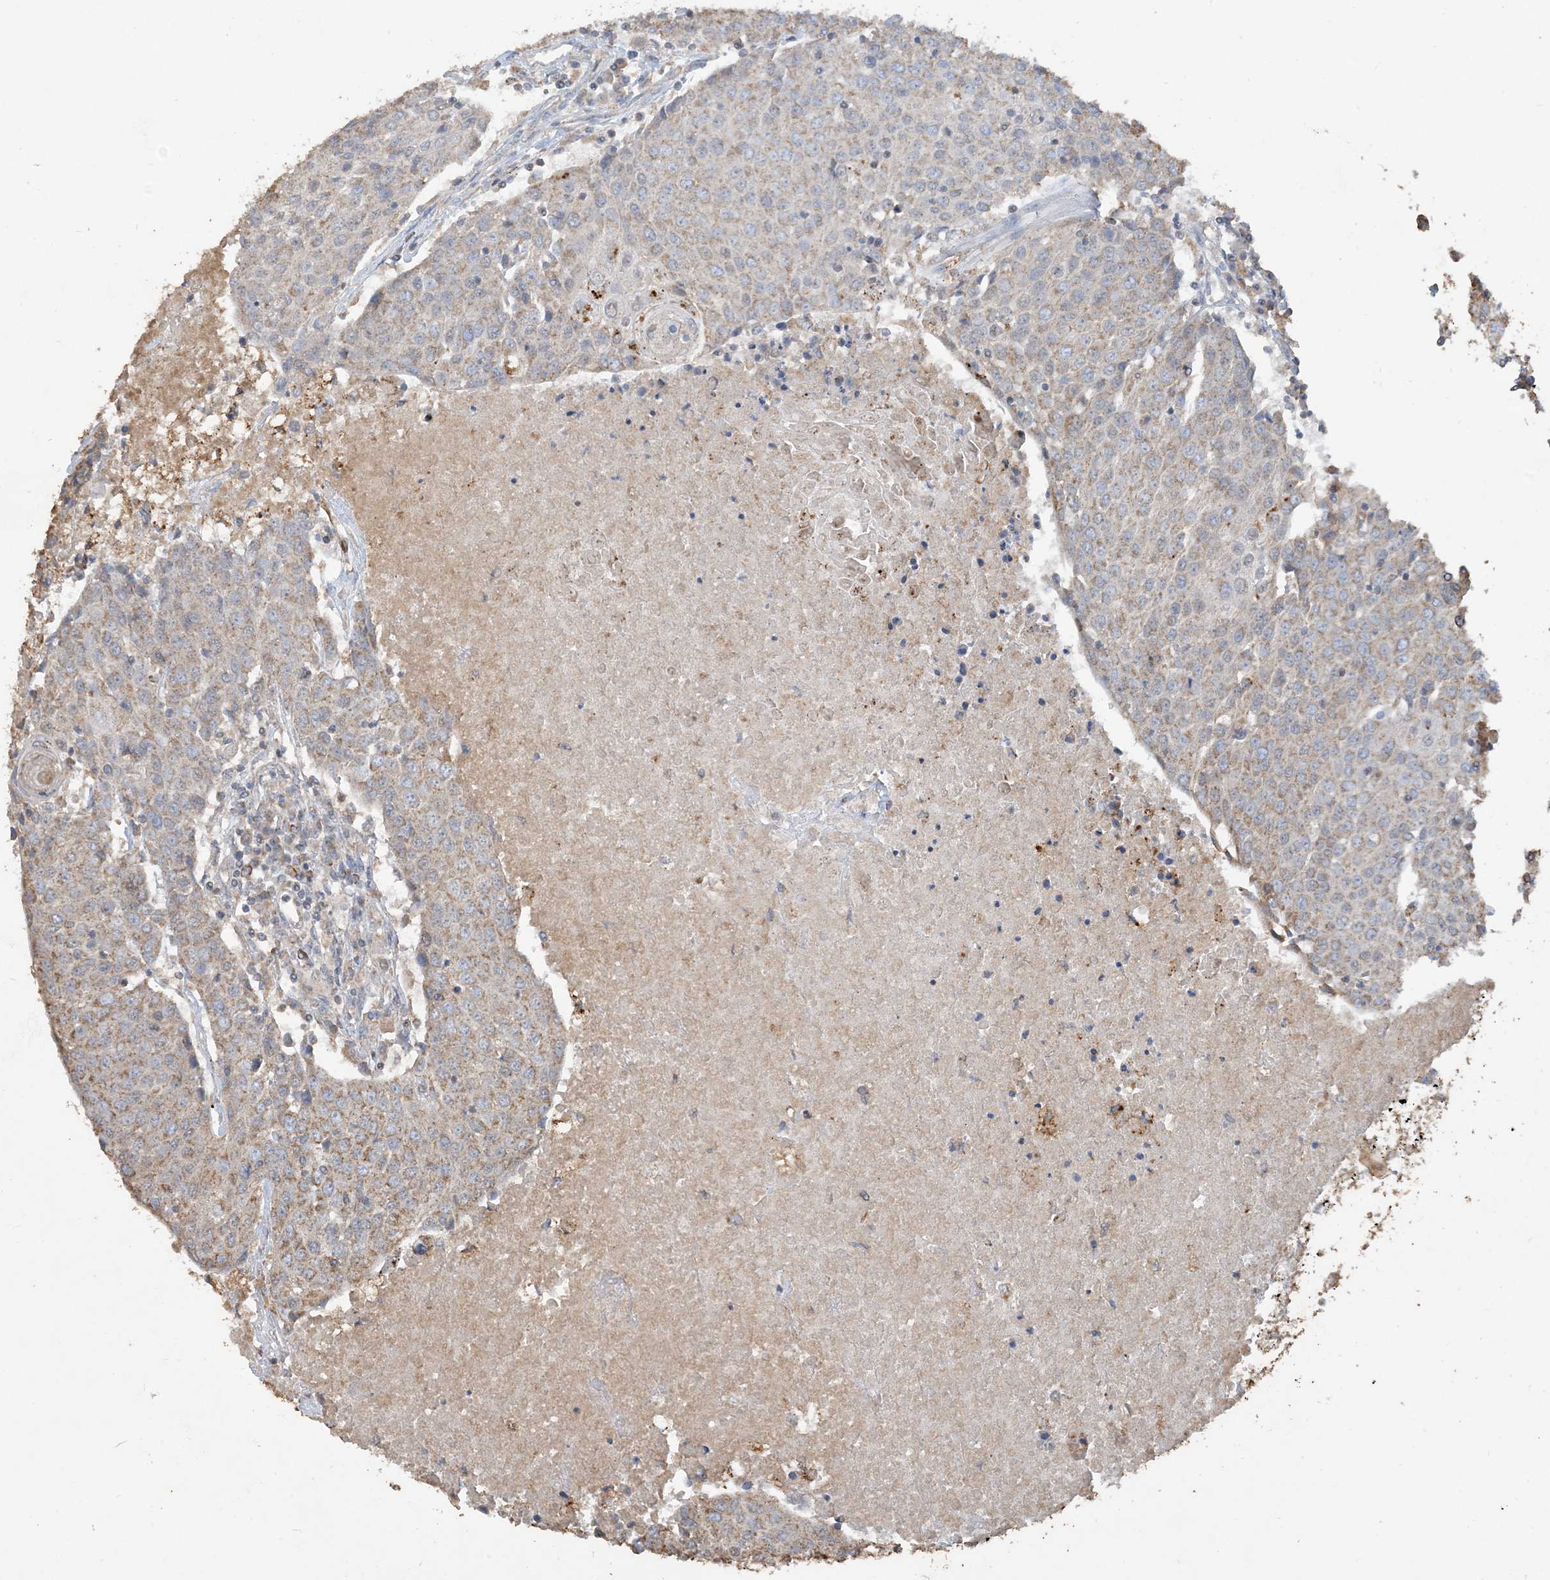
{"staining": {"intensity": "moderate", "quantity": "25%-75%", "location": "cytoplasmic/membranous"}, "tissue": "urothelial cancer", "cell_type": "Tumor cells", "image_type": "cancer", "snomed": [{"axis": "morphology", "description": "Urothelial carcinoma, High grade"}, {"axis": "topography", "description": "Urinary bladder"}], "caption": "About 25%-75% of tumor cells in urothelial carcinoma (high-grade) reveal moderate cytoplasmic/membranous protein expression as visualized by brown immunohistochemical staining.", "gene": "SFMBT2", "patient": {"sex": "female", "age": 85}}